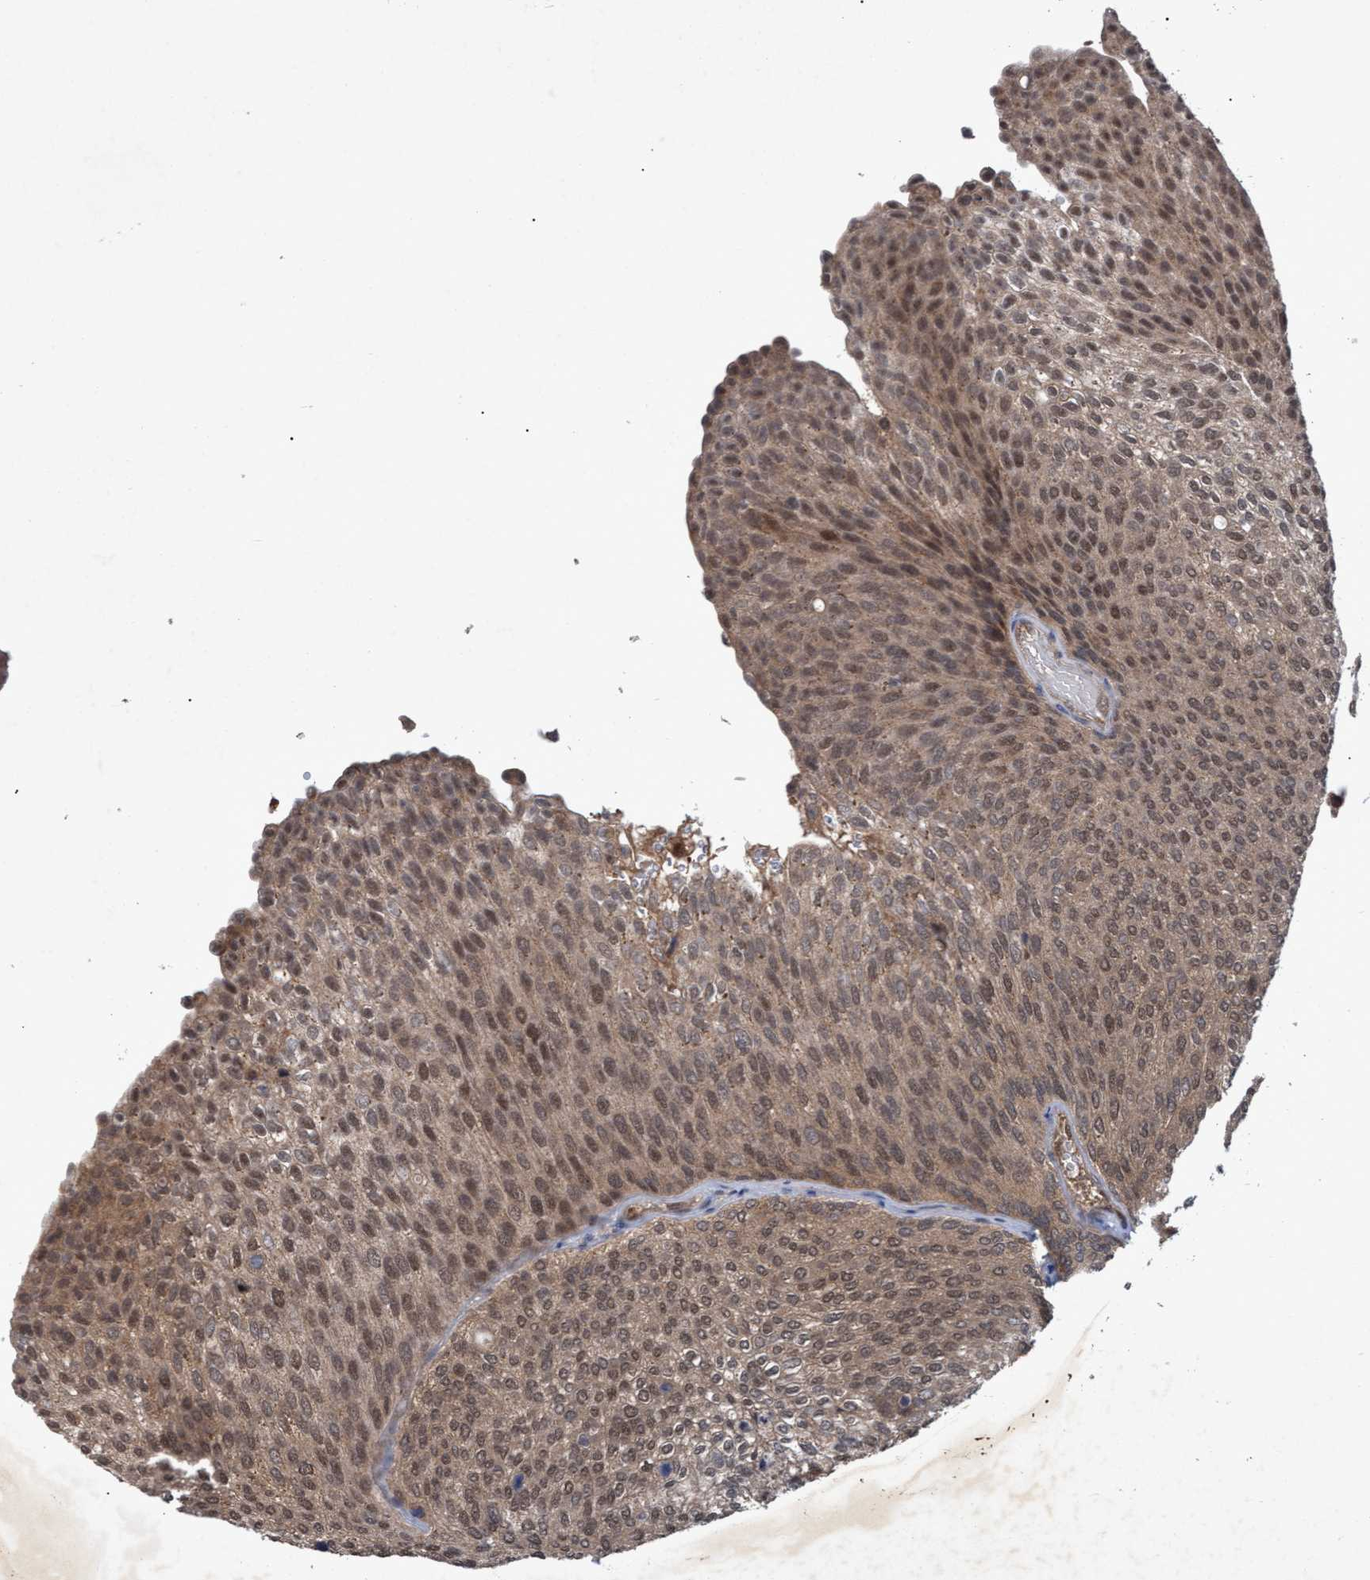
{"staining": {"intensity": "moderate", "quantity": ">75%", "location": "cytoplasmic/membranous,nuclear"}, "tissue": "urothelial cancer", "cell_type": "Tumor cells", "image_type": "cancer", "snomed": [{"axis": "morphology", "description": "Urothelial carcinoma, Low grade"}, {"axis": "topography", "description": "Urinary bladder"}], "caption": "Protein expression by IHC shows moderate cytoplasmic/membranous and nuclear positivity in about >75% of tumor cells in low-grade urothelial carcinoma.", "gene": "PSMB6", "patient": {"sex": "female", "age": 79}}